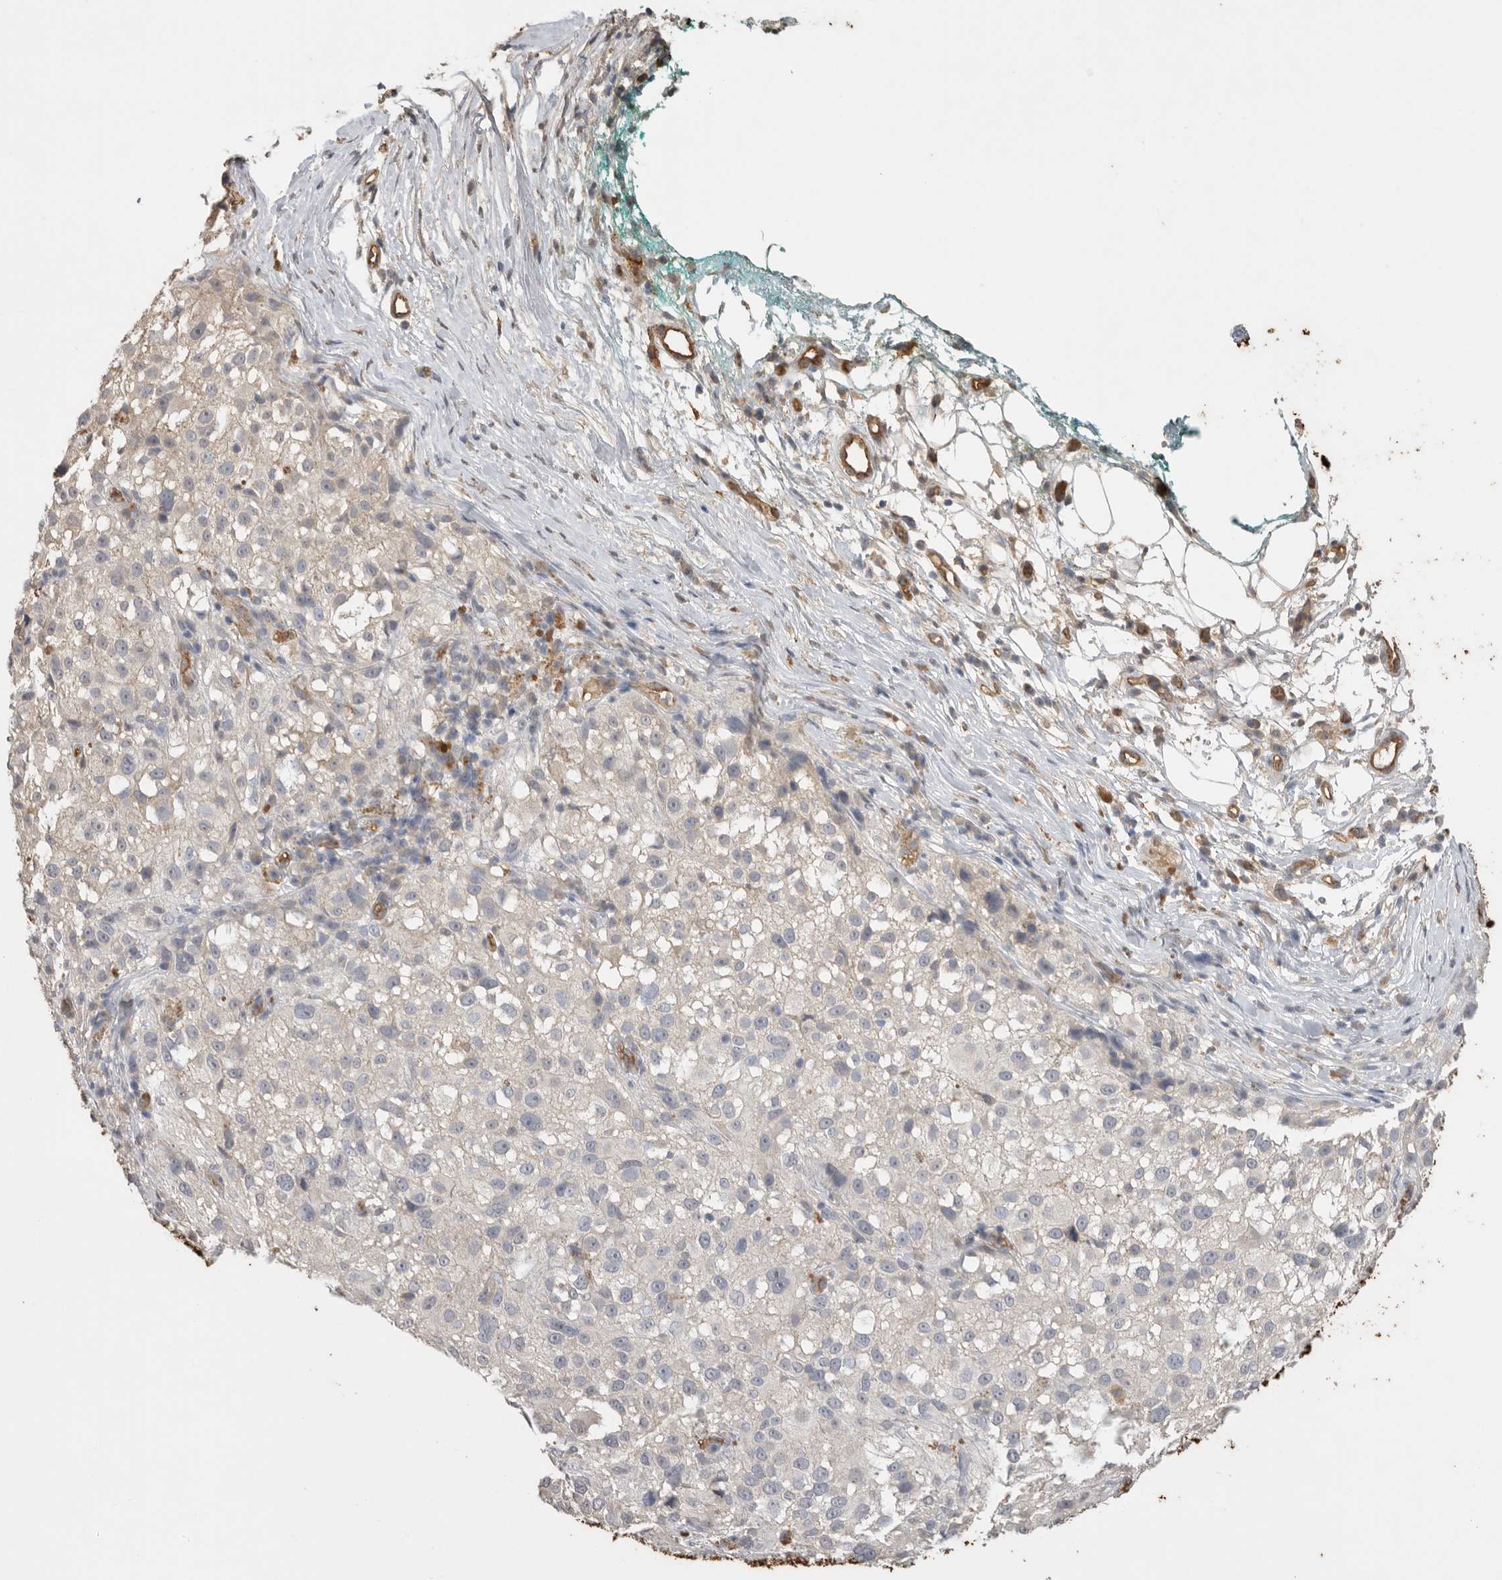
{"staining": {"intensity": "negative", "quantity": "none", "location": "none"}, "tissue": "melanoma", "cell_type": "Tumor cells", "image_type": "cancer", "snomed": [{"axis": "morphology", "description": "Necrosis, NOS"}, {"axis": "morphology", "description": "Malignant melanoma, NOS"}, {"axis": "topography", "description": "Skin"}], "caption": "Melanoma stained for a protein using immunohistochemistry (IHC) reveals no positivity tumor cells.", "gene": "IL27", "patient": {"sex": "female", "age": 87}}